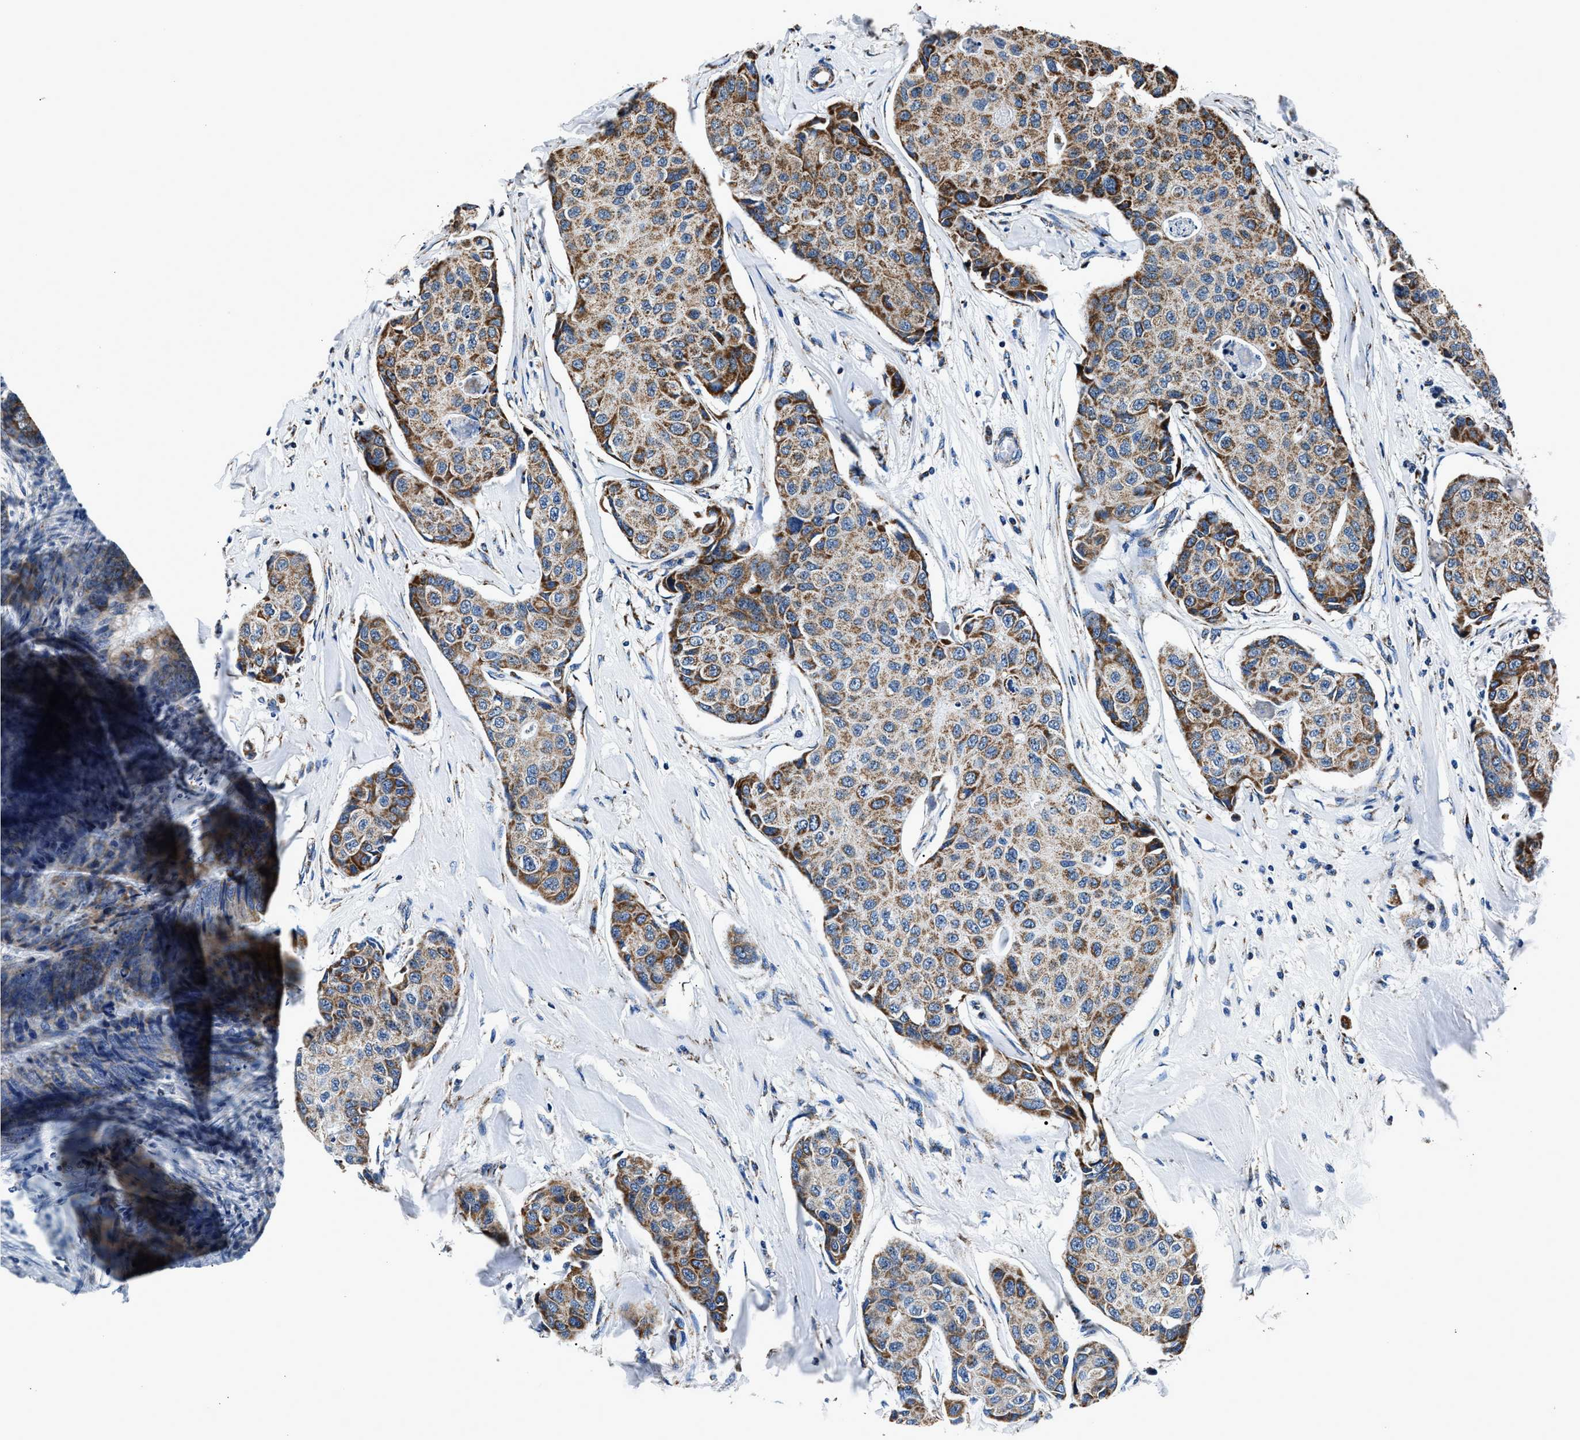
{"staining": {"intensity": "moderate", "quantity": ">75%", "location": "cytoplasmic/membranous"}, "tissue": "breast cancer", "cell_type": "Tumor cells", "image_type": "cancer", "snomed": [{"axis": "morphology", "description": "Duct carcinoma"}, {"axis": "topography", "description": "Breast"}], "caption": "Protein analysis of breast invasive ductal carcinoma tissue shows moderate cytoplasmic/membranous expression in about >75% of tumor cells.", "gene": "HIBADH", "patient": {"sex": "female", "age": 80}}